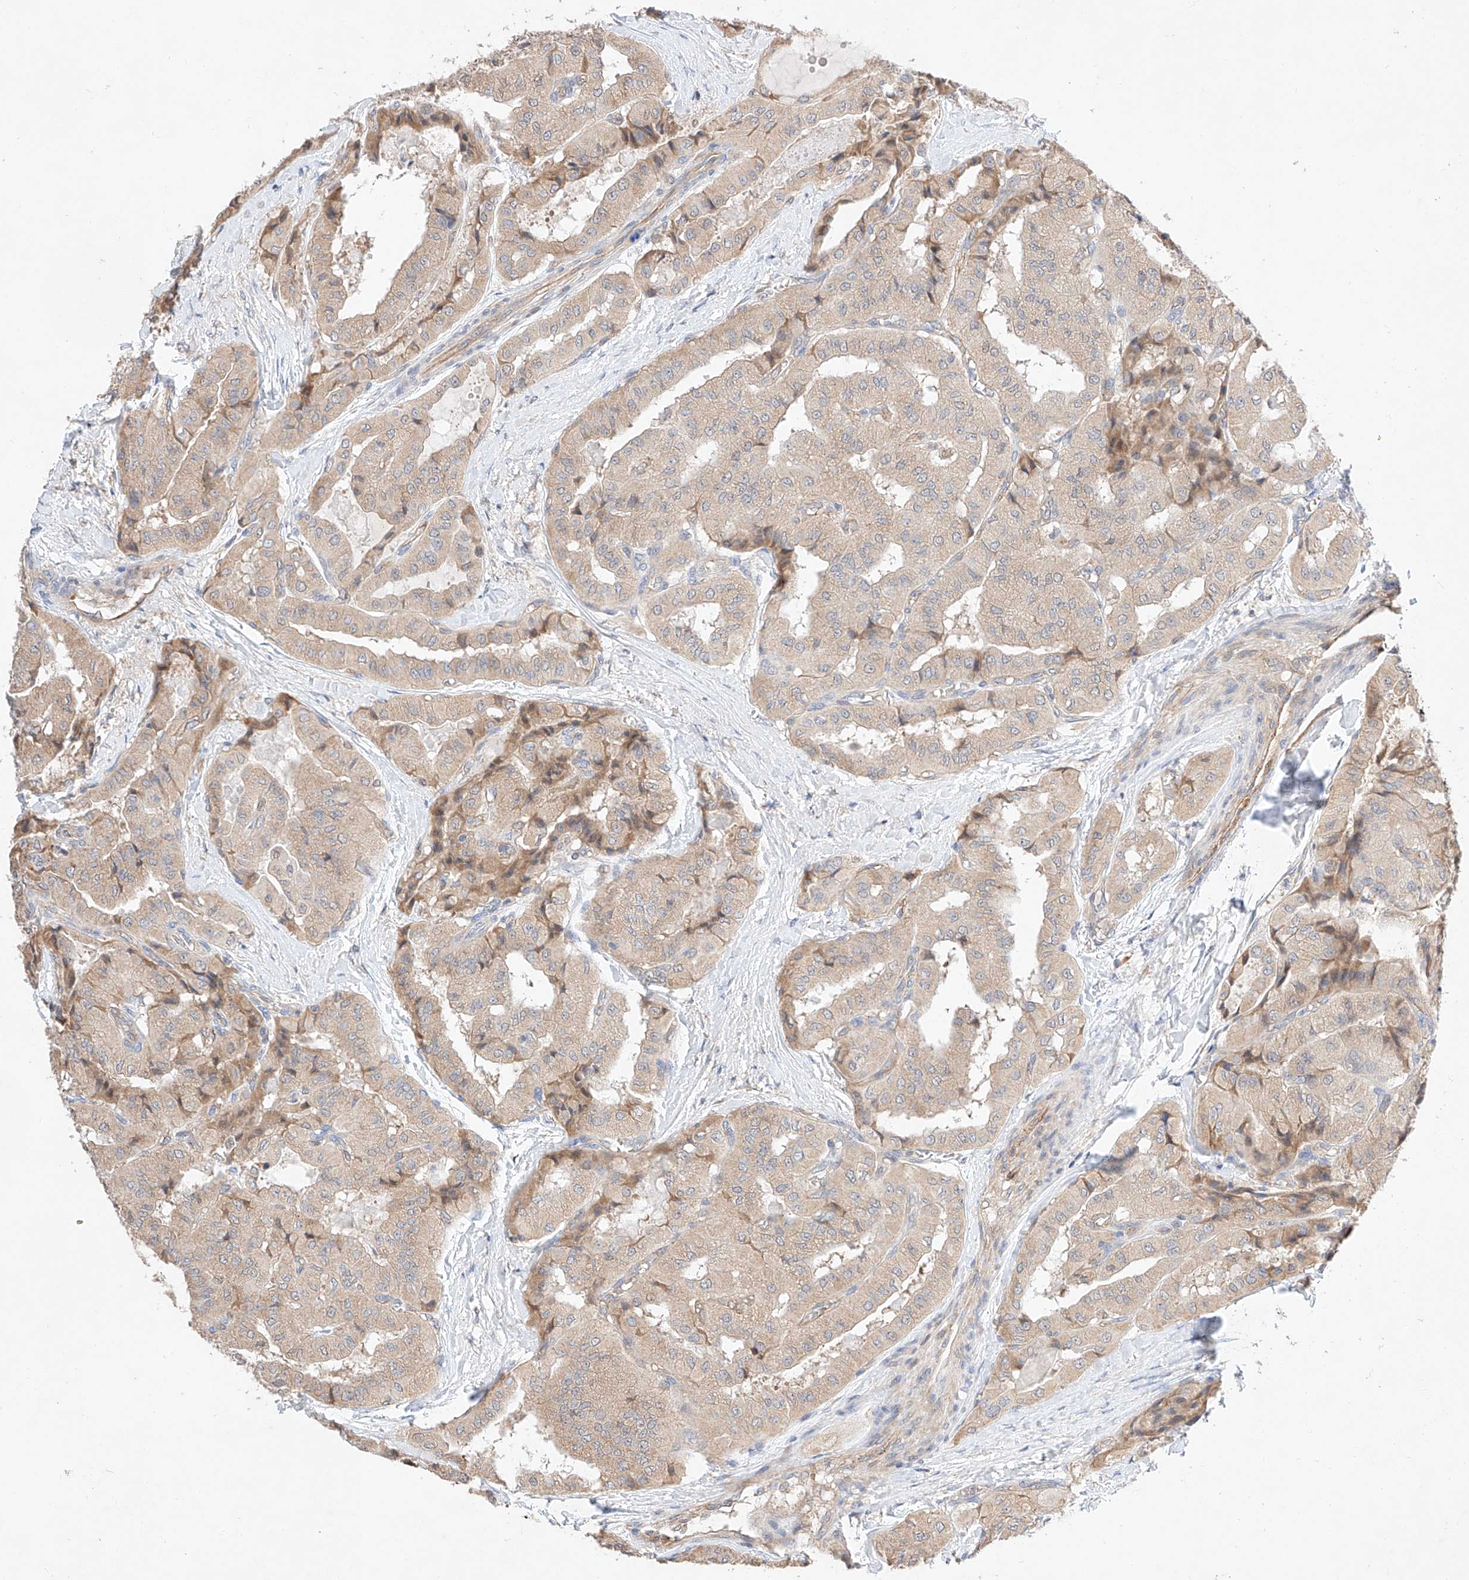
{"staining": {"intensity": "weak", "quantity": "25%-75%", "location": "cytoplasmic/membranous"}, "tissue": "thyroid cancer", "cell_type": "Tumor cells", "image_type": "cancer", "snomed": [{"axis": "morphology", "description": "Papillary adenocarcinoma, NOS"}, {"axis": "topography", "description": "Thyroid gland"}], "caption": "This image displays IHC staining of thyroid papillary adenocarcinoma, with low weak cytoplasmic/membranous positivity in about 25%-75% of tumor cells.", "gene": "C6orf118", "patient": {"sex": "female", "age": 59}}